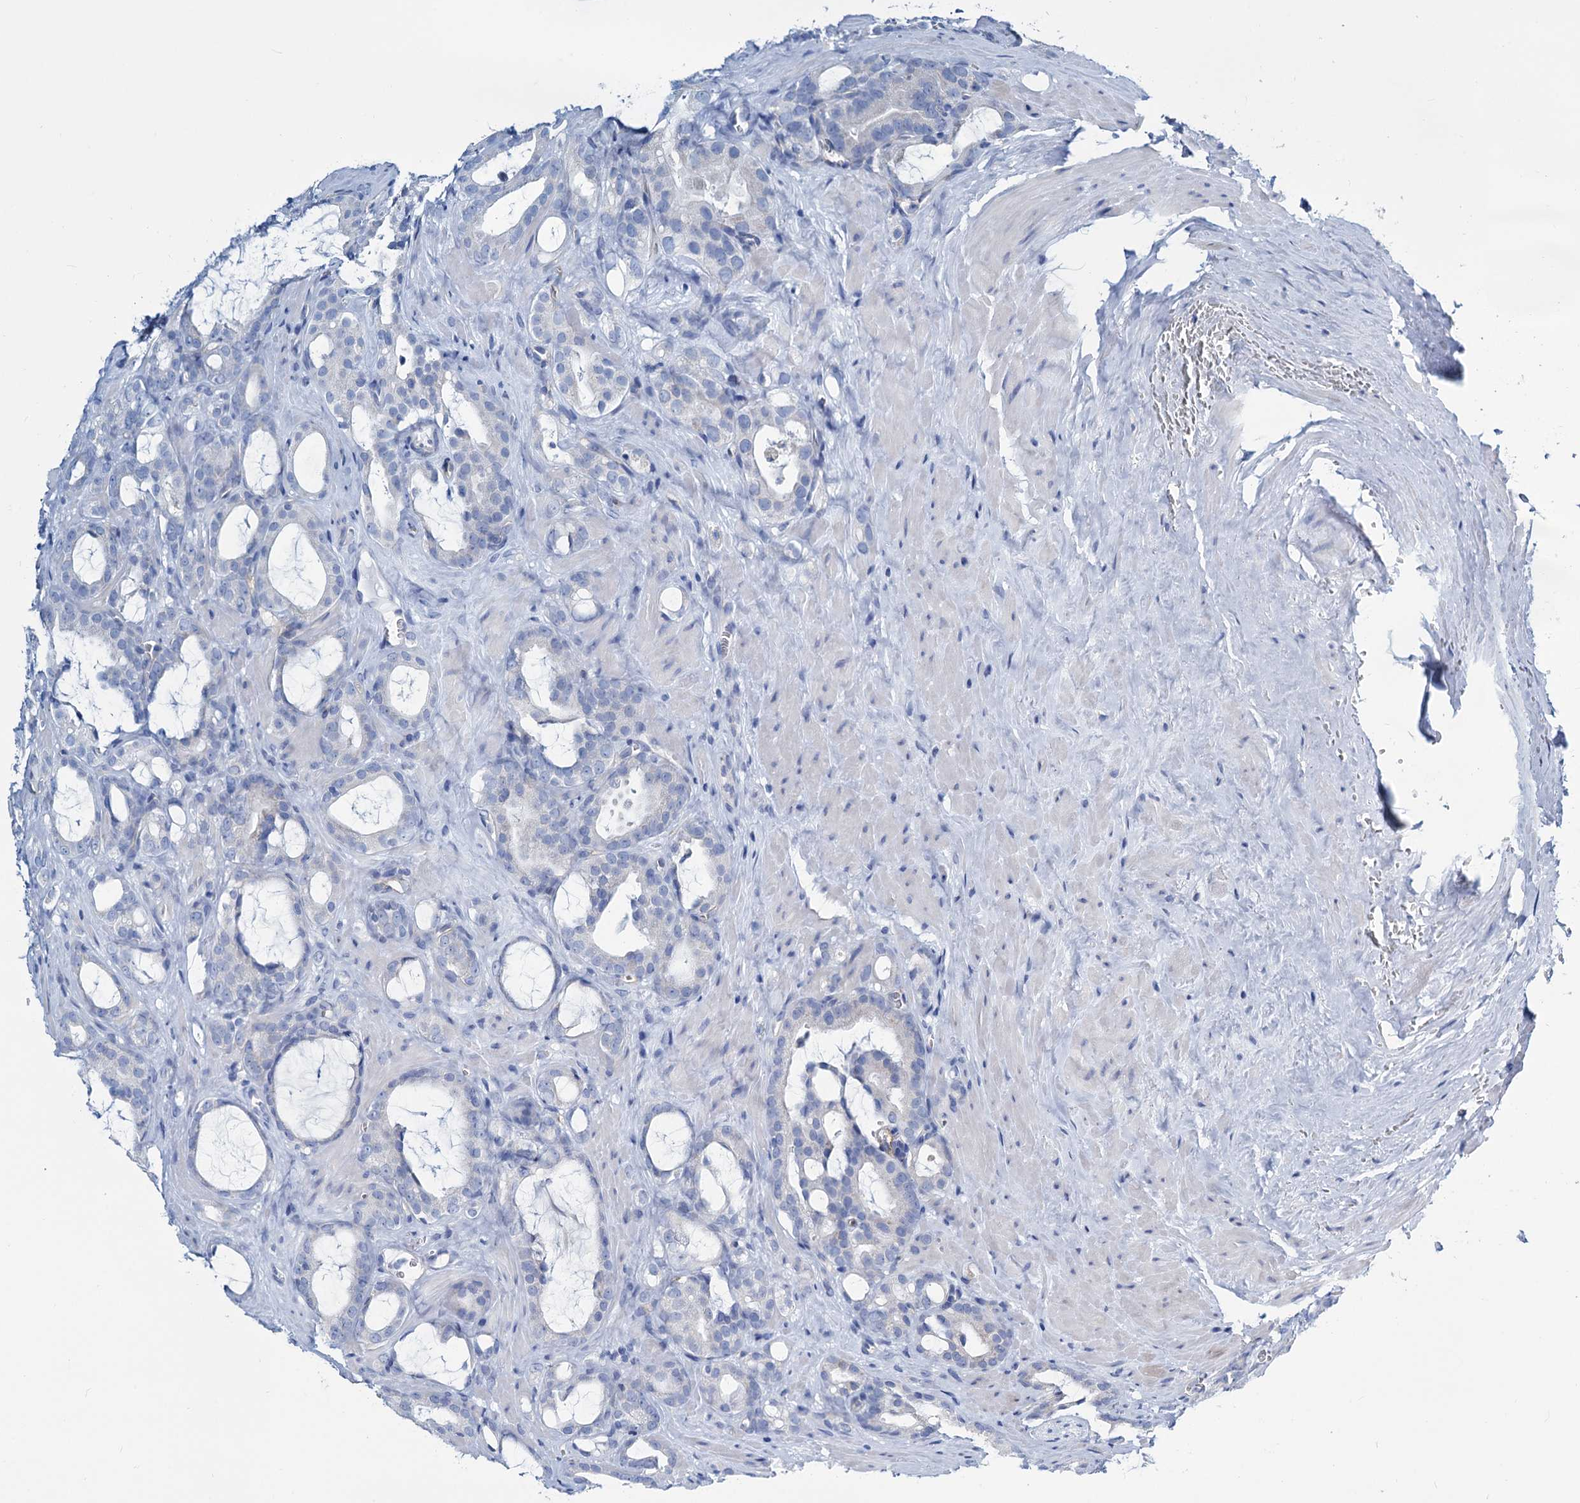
{"staining": {"intensity": "negative", "quantity": "none", "location": "none"}, "tissue": "prostate cancer", "cell_type": "Tumor cells", "image_type": "cancer", "snomed": [{"axis": "morphology", "description": "Adenocarcinoma, High grade"}, {"axis": "topography", "description": "Prostate"}], "caption": "DAB (3,3'-diaminobenzidine) immunohistochemical staining of prostate cancer (adenocarcinoma (high-grade)) shows no significant staining in tumor cells.", "gene": "SLC1A3", "patient": {"sex": "male", "age": 72}}